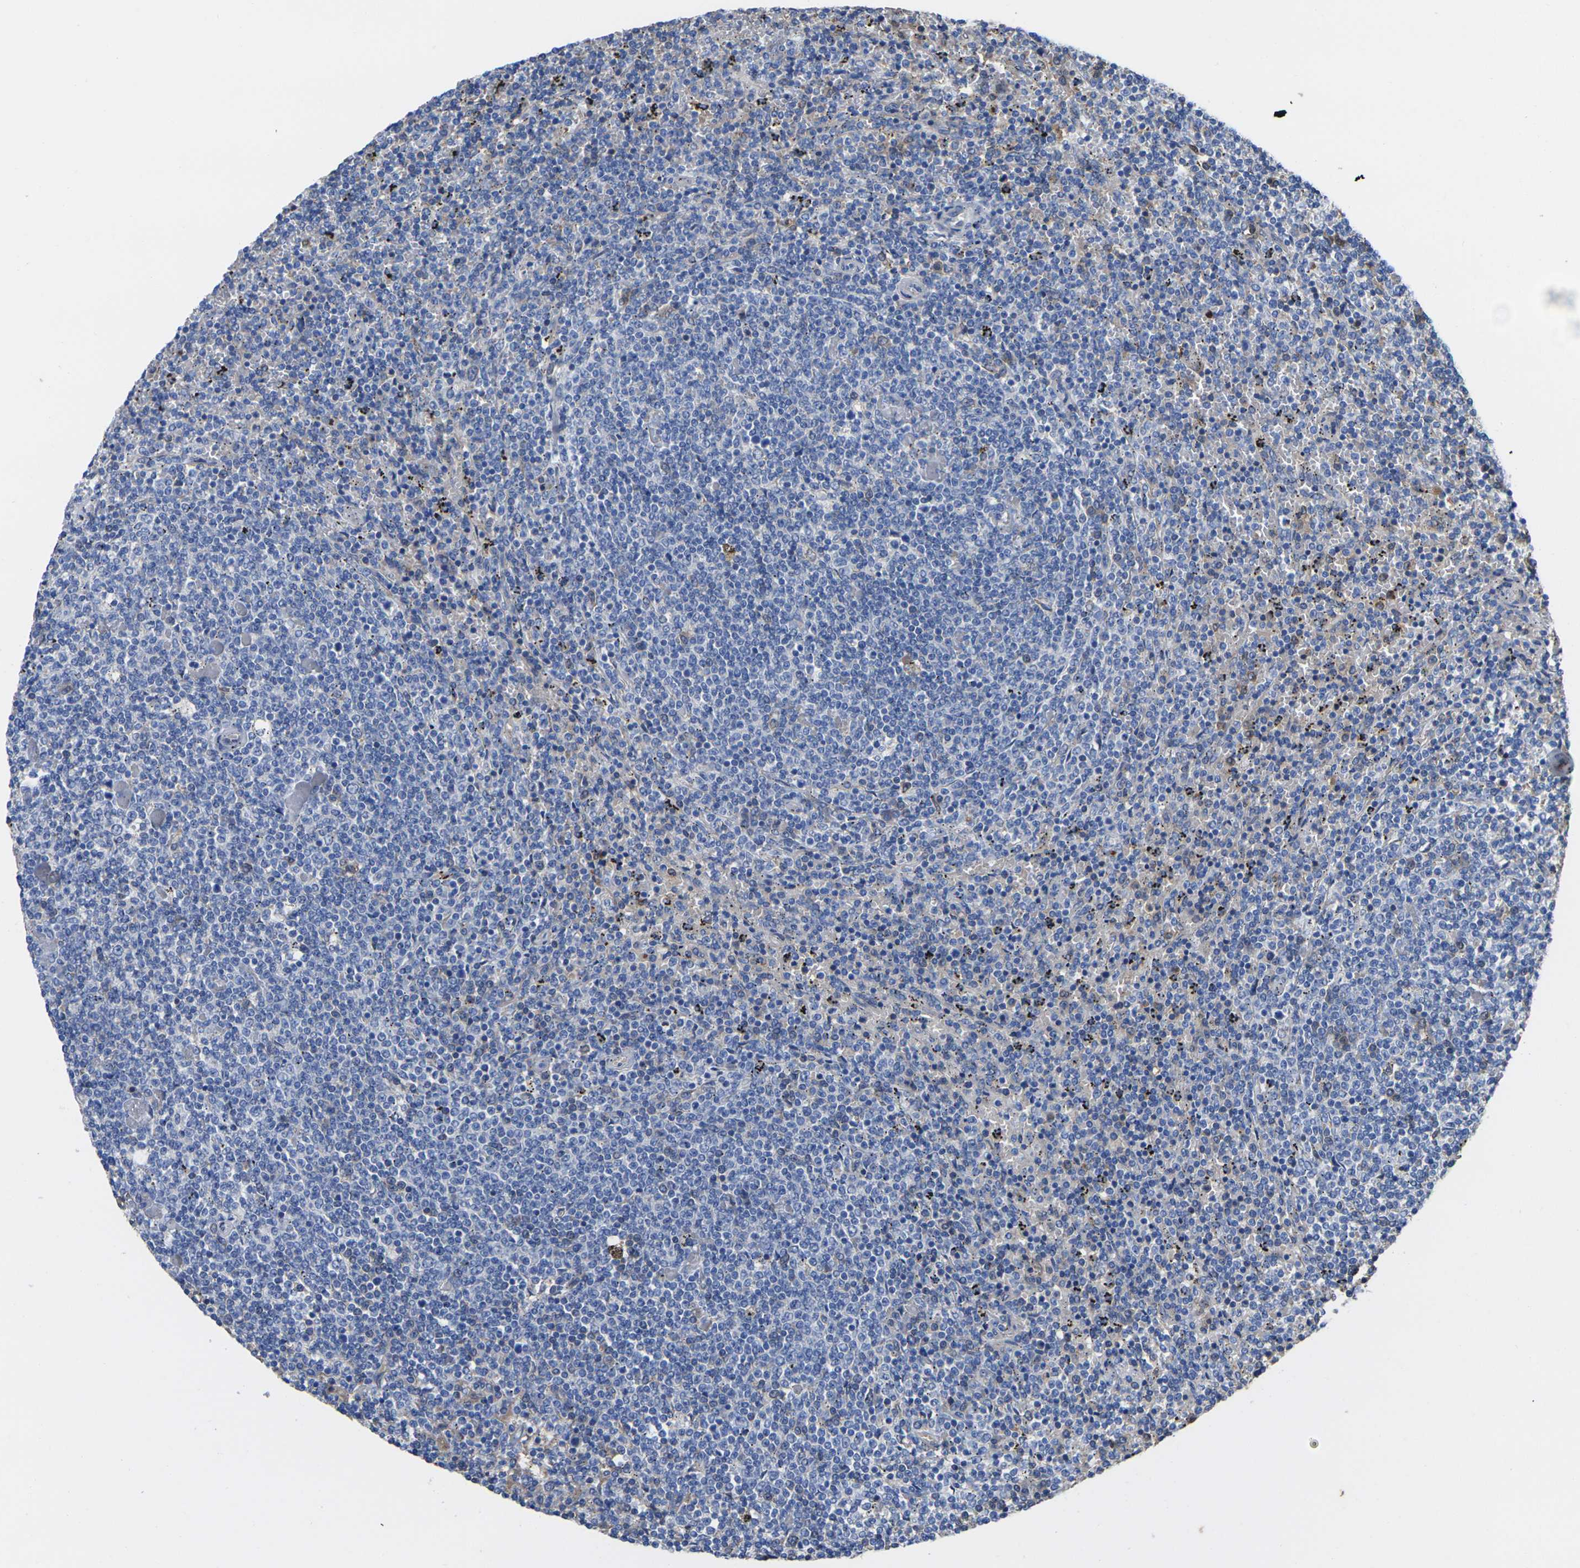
{"staining": {"intensity": "weak", "quantity": "<25%", "location": "cytoplasmic/membranous"}, "tissue": "lymphoma", "cell_type": "Tumor cells", "image_type": "cancer", "snomed": [{"axis": "morphology", "description": "Malignant lymphoma, non-Hodgkin's type, Low grade"}, {"axis": "topography", "description": "Spleen"}], "caption": "This is a histopathology image of immunohistochemistry staining of malignant lymphoma, non-Hodgkin's type (low-grade), which shows no positivity in tumor cells.", "gene": "GREM2", "patient": {"sex": "female", "age": 50}}